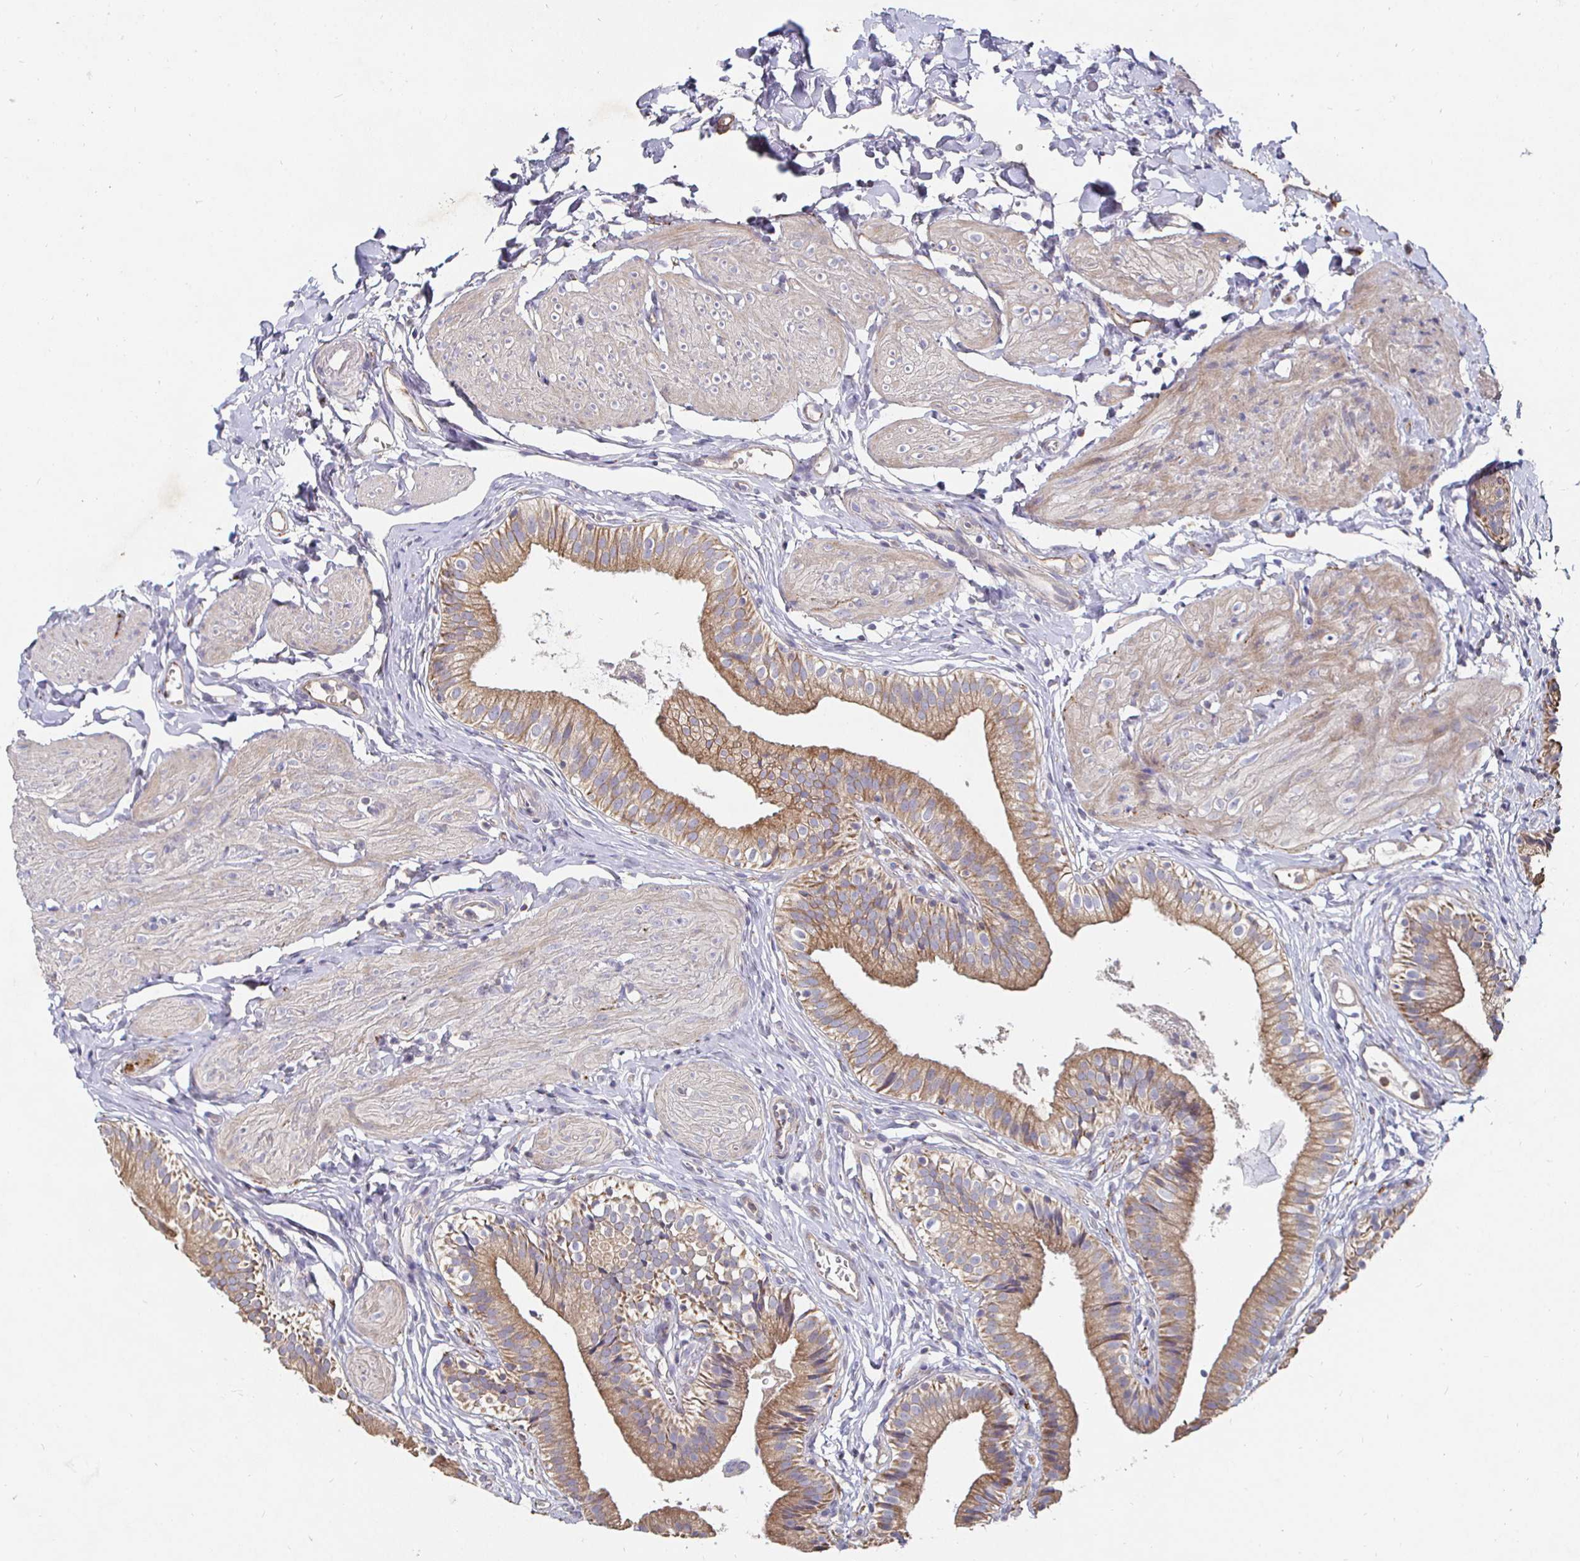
{"staining": {"intensity": "moderate", "quantity": ">75%", "location": "cytoplasmic/membranous"}, "tissue": "gallbladder", "cell_type": "Glandular cells", "image_type": "normal", "snomed": [{"axis": "morphology", "description": "Normal tissue, NOS"}, {"axis": "topography", "description": "Gallbladder"}], "caption": "This is a micrograph of immunohistochemistry staining of unremarkable gallbladder, which shows moderate positivity in the cytoplasmic/membranous of glandular cells.", "gene": "NRSN1", "patient": {"sex": "female", "age": 47}}